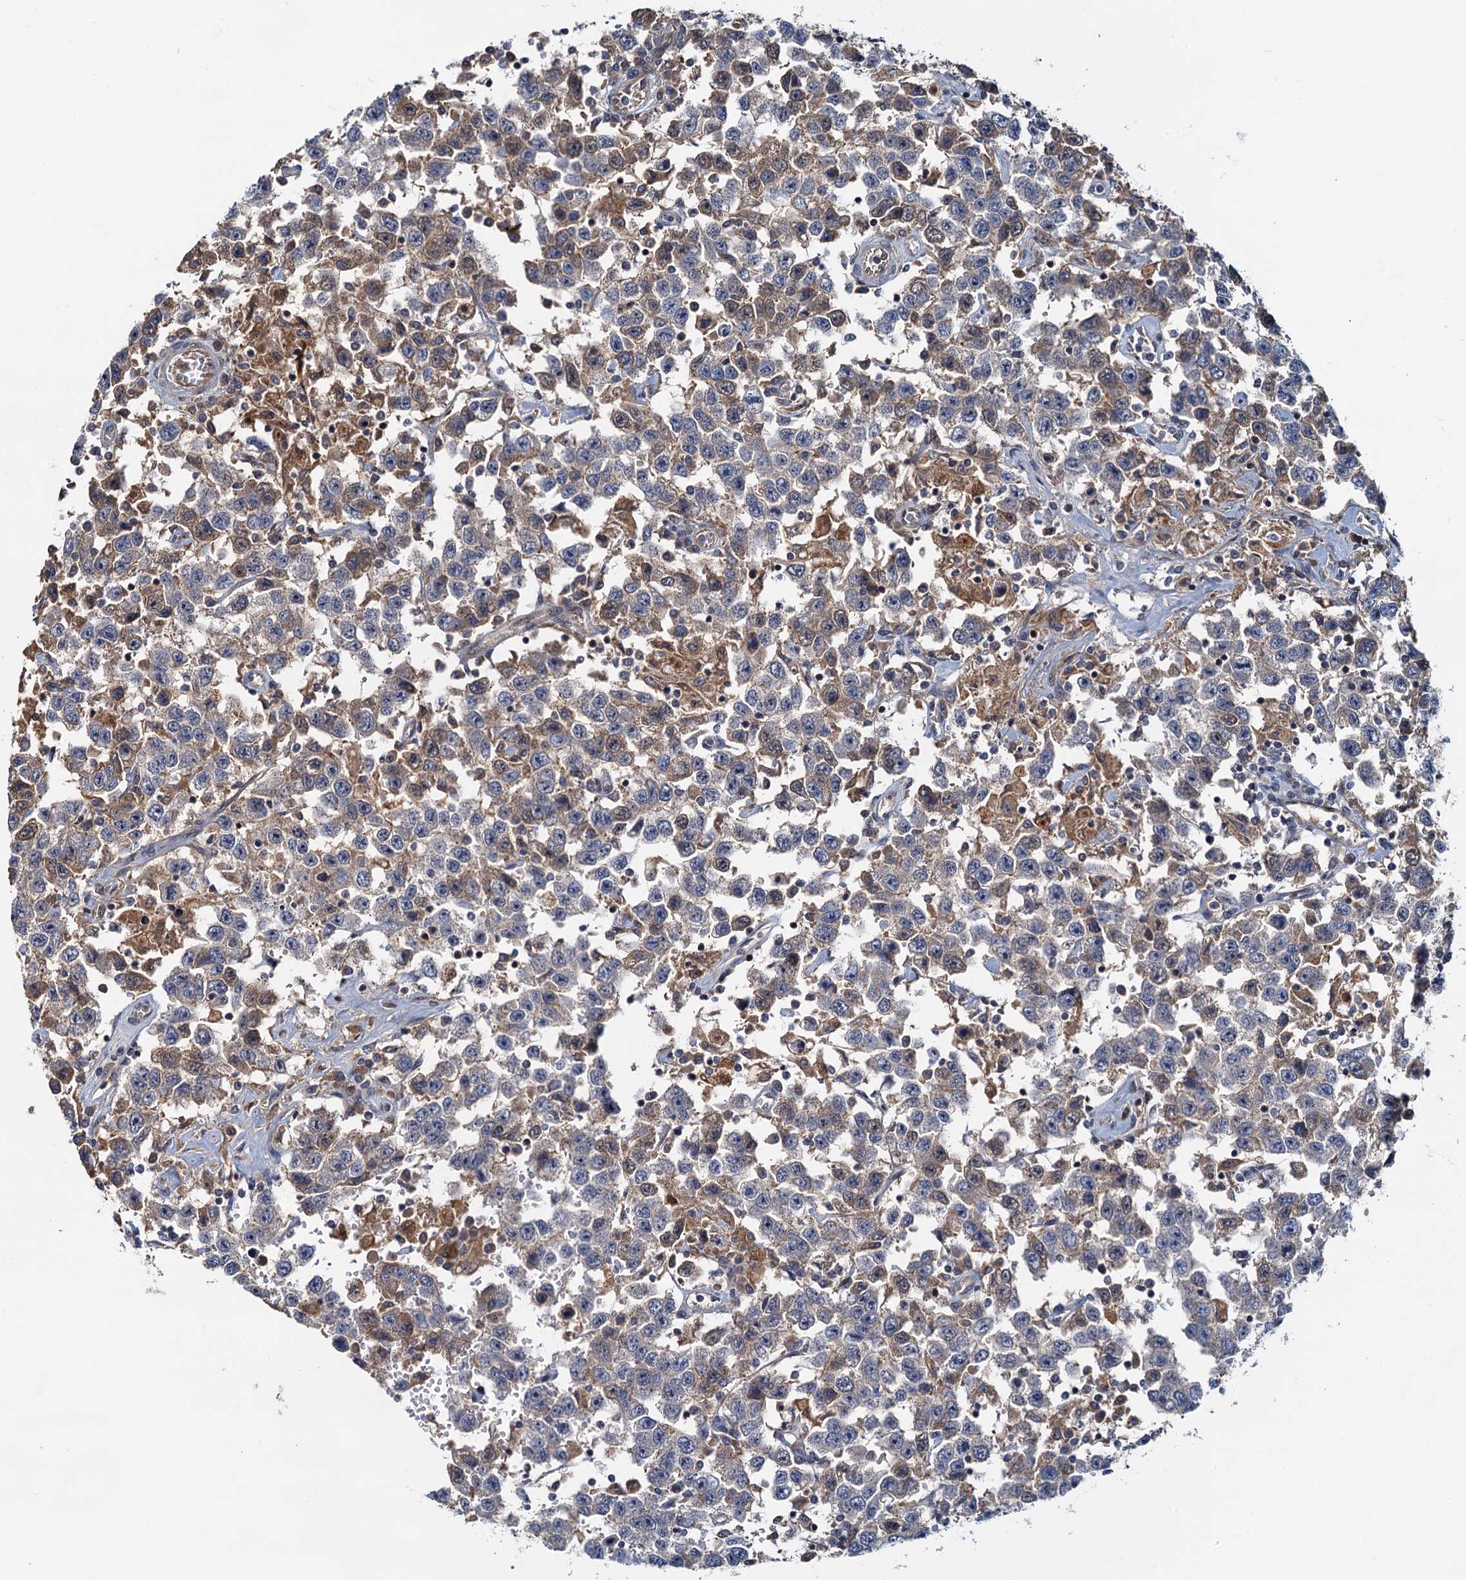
{"staining": {"intensity": "weak", "quantity": "<25%", "location": "cytoplasmic/membranous"}, "tissue": "testis cancer", "cell_type": "Tumor cells", "image_type": "cancer", "snomed": [{"axis": "morphology", "description": "Seminoma, NOS"}, {"axis": "topography", "description": "Testis"}], "caption": "The photomicrograph exhibits no significant positivity in tumor cells of testis cancer (seminoma). The staining is performed using DAB brown chromogen with nuclei counter-stained in using hematoxylin.", "gene": "TOLLIP", "patient": {"sex": "male", "age": 41}}